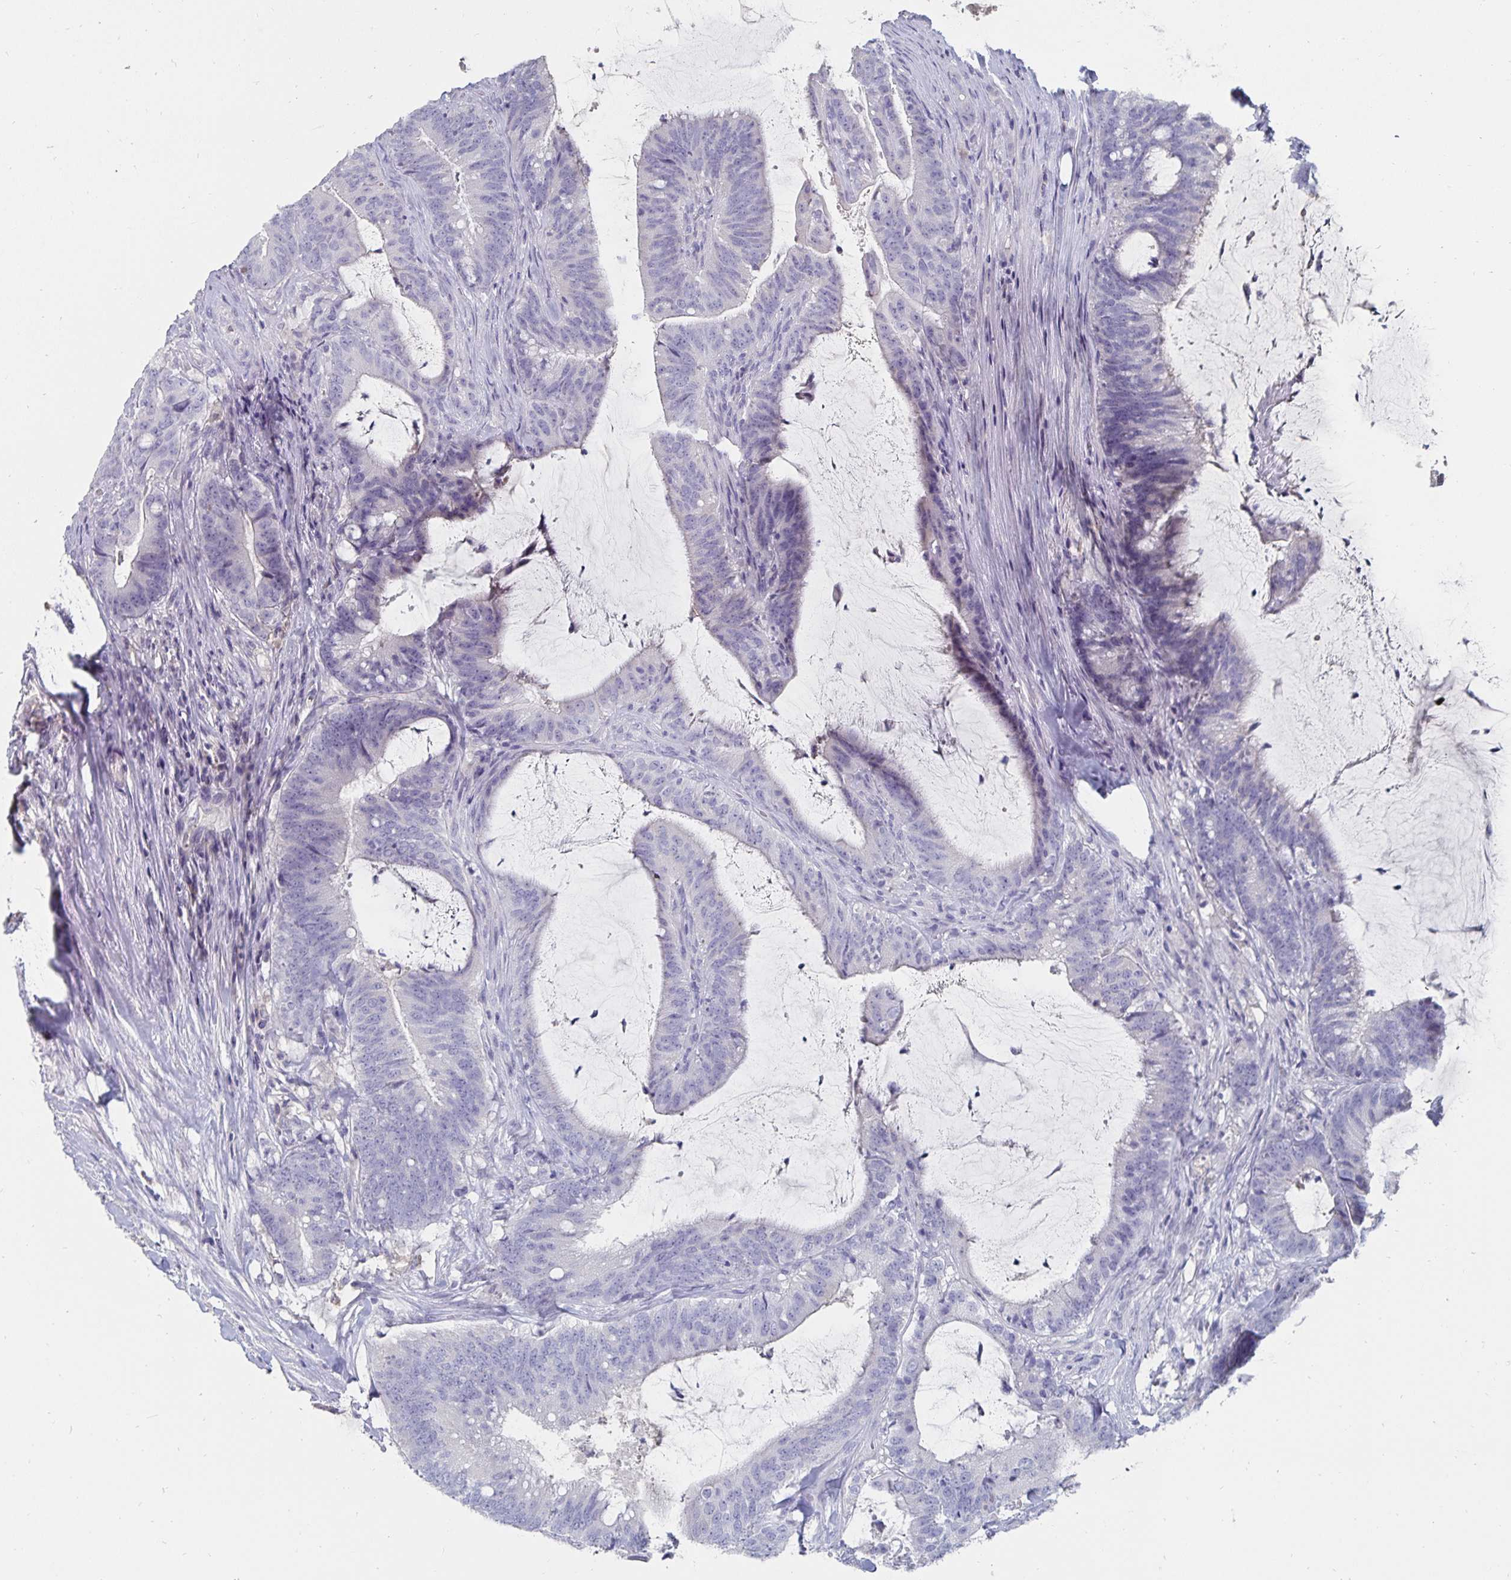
{"staining": {"intensity": "negative", "quantity": "none", "location": "none"}, "tissue": "colorectal cancer", "cell_type": "Tumor cells", "image_type": "cancer", "snomed": [{"axis": "morphology", "description": "Adenocarcinoma, NOS"}, {"axis": "topography", "description": "Colon"}], "caption": "Tumor cells are negative for brown protein staining in colorectal cancer (adenocarcinoma).", "gene": "CFAP69", "patient": {"sex": "female", "age": 43}}